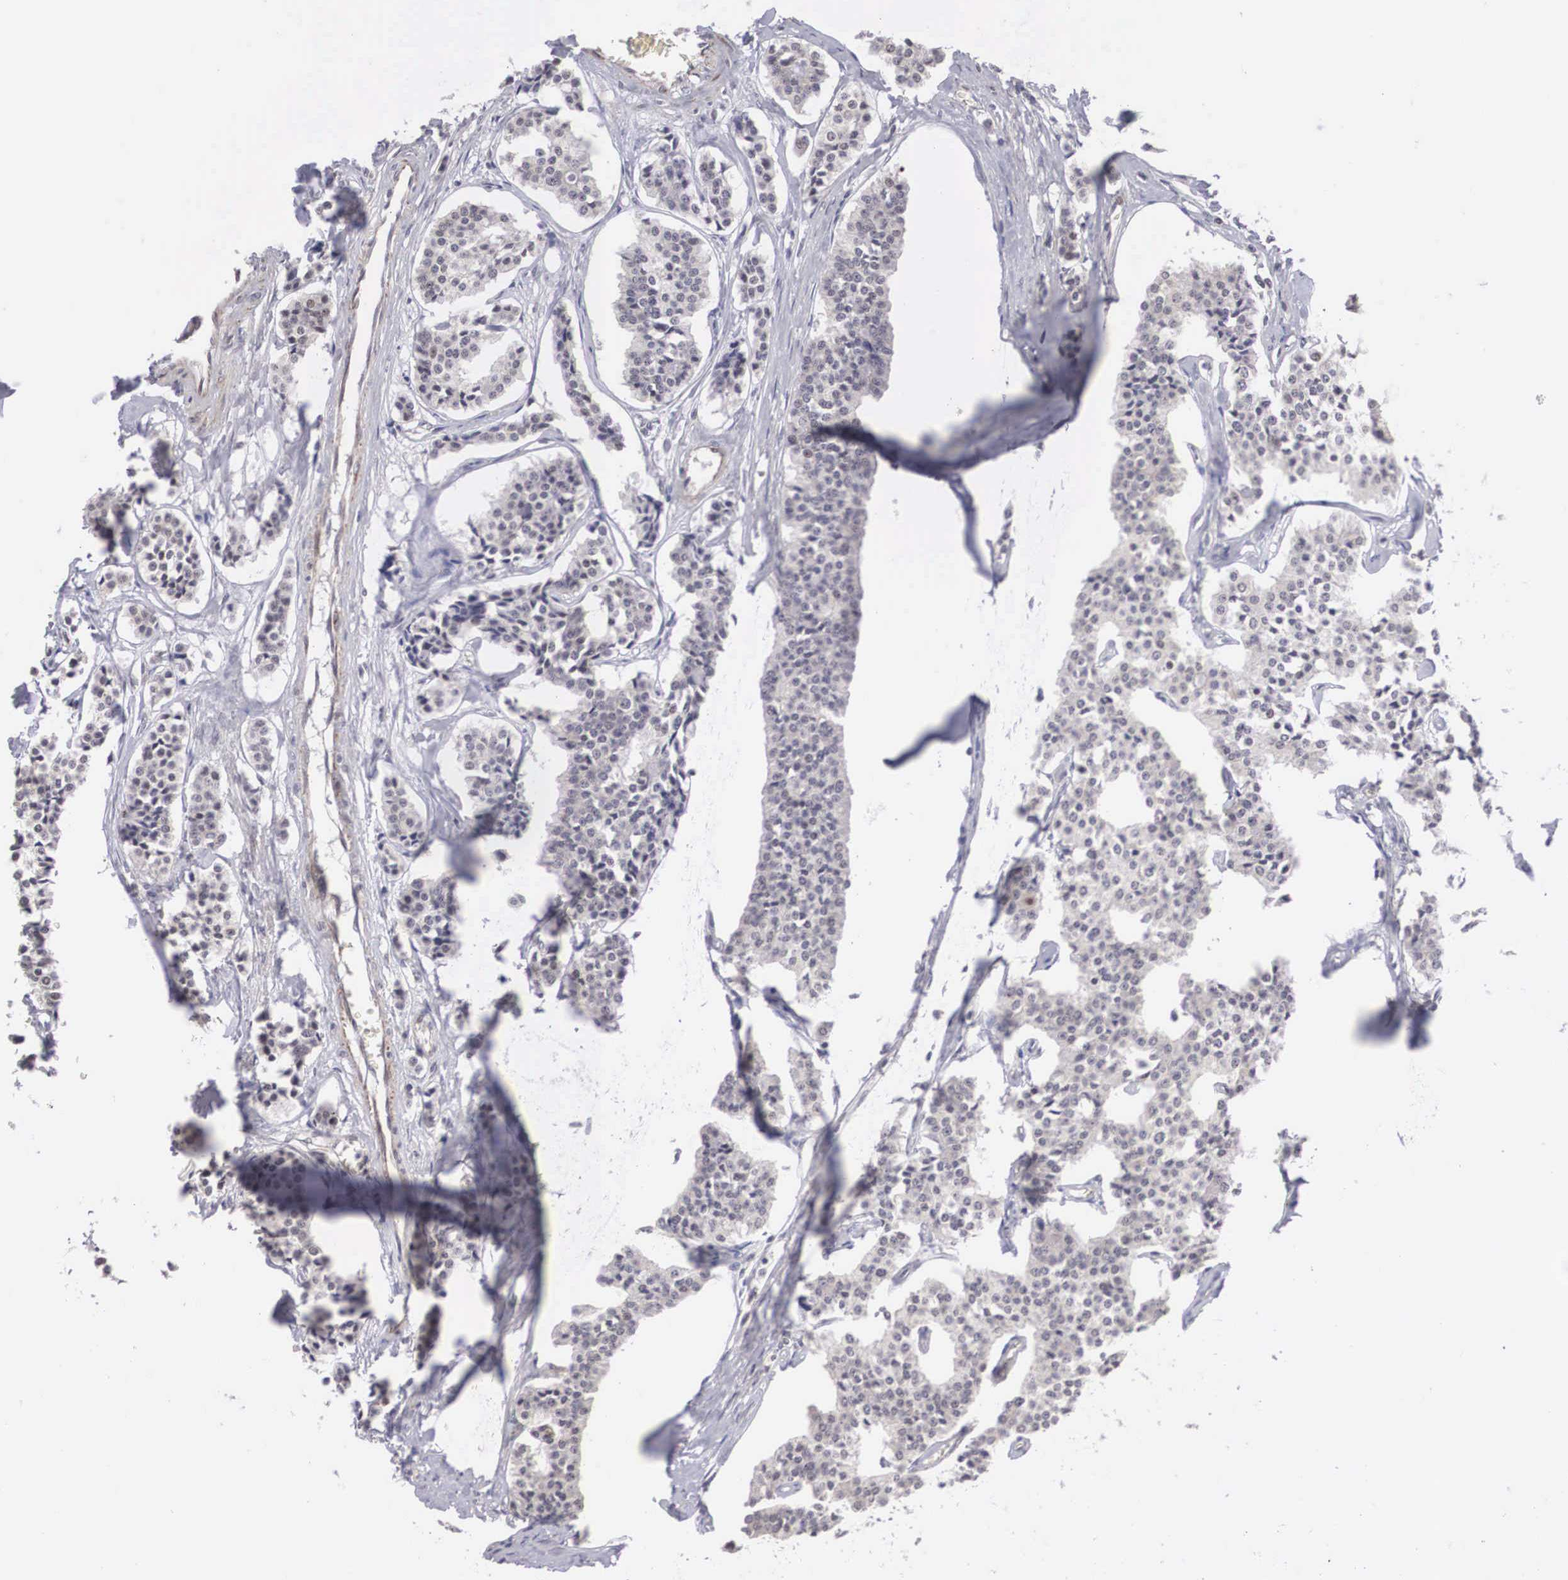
{"staining": {"intensity": "weak", "quantity": ">75%", "location": "nuclear"}, "tissue": "carcinoid", "cell_type": "Tumor cells", "image_type": "cancer", "snomed": [{"axis": "morphology", "description": "Carcinoid, malignant, NOS"}, {"axis": "topography", "description": "Small intestine"}], "caption": "A high-resolution histopathology image shows immunohistochemistry staining of carcinoid, which displays weak nuclear positivity in approximately >75% of tumor cells.", "gene": "MORC2", "patient": {"sex": "male", "age": 63}}